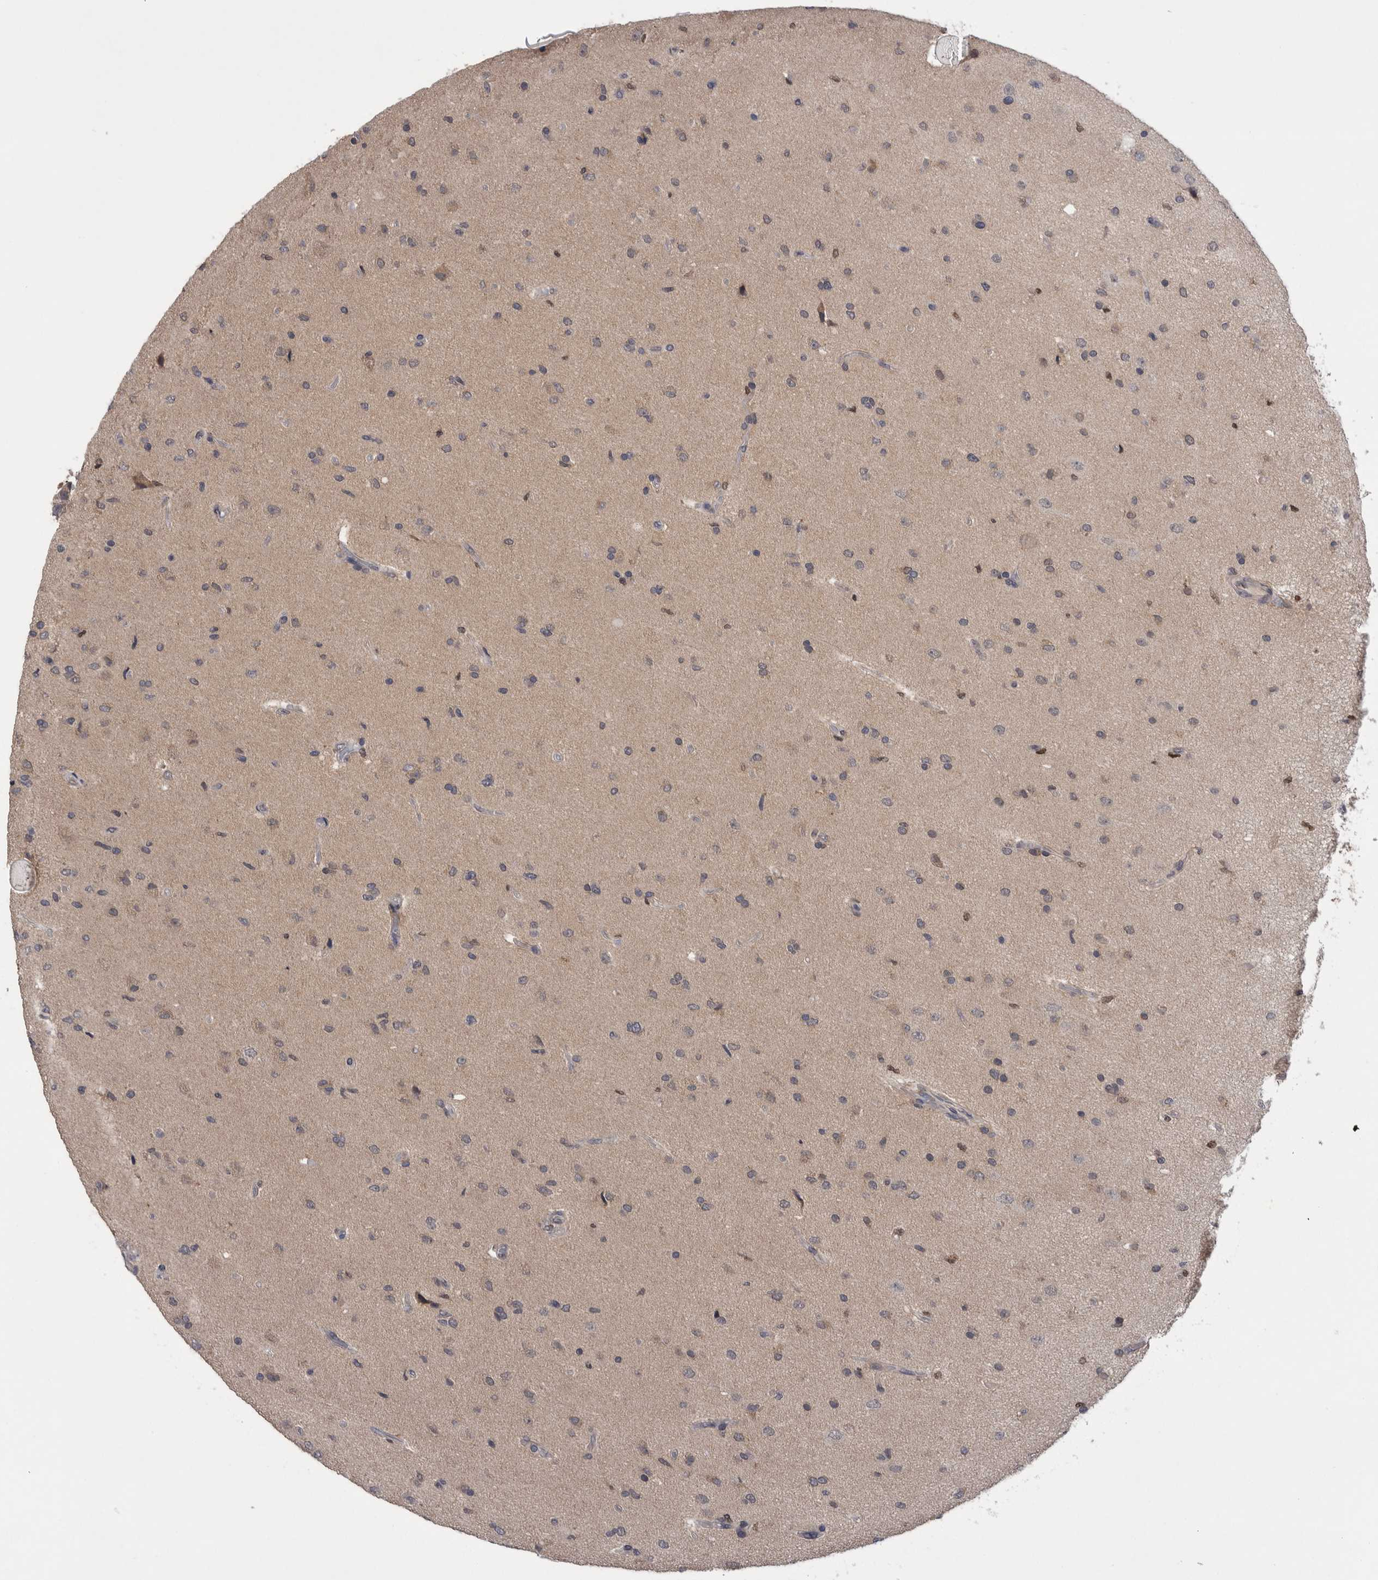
{"staining": {"intensity": "moderate", "quantity": "<25%", "location": "cytoplasmic/membranous"}, "tissue": "glioma", "cell_type": "Tumor cells", "image_type": "cancer", "snomed": [{"axis": "morphology", "description": "Glioma, malignant, High grade"}, {"axis": "topography", "description": "Brain"}], "caption": "High-power microscopy captured an immunohistochemistry image of glioma, revealing moderate cytoplasmic/membranous staining in approximately <25% of tumor cells. The protein is shown in brown color, while the nuclei are stained blue.", "gene": "NFATC2", "patient": {"sex": "male", "age": 72}}